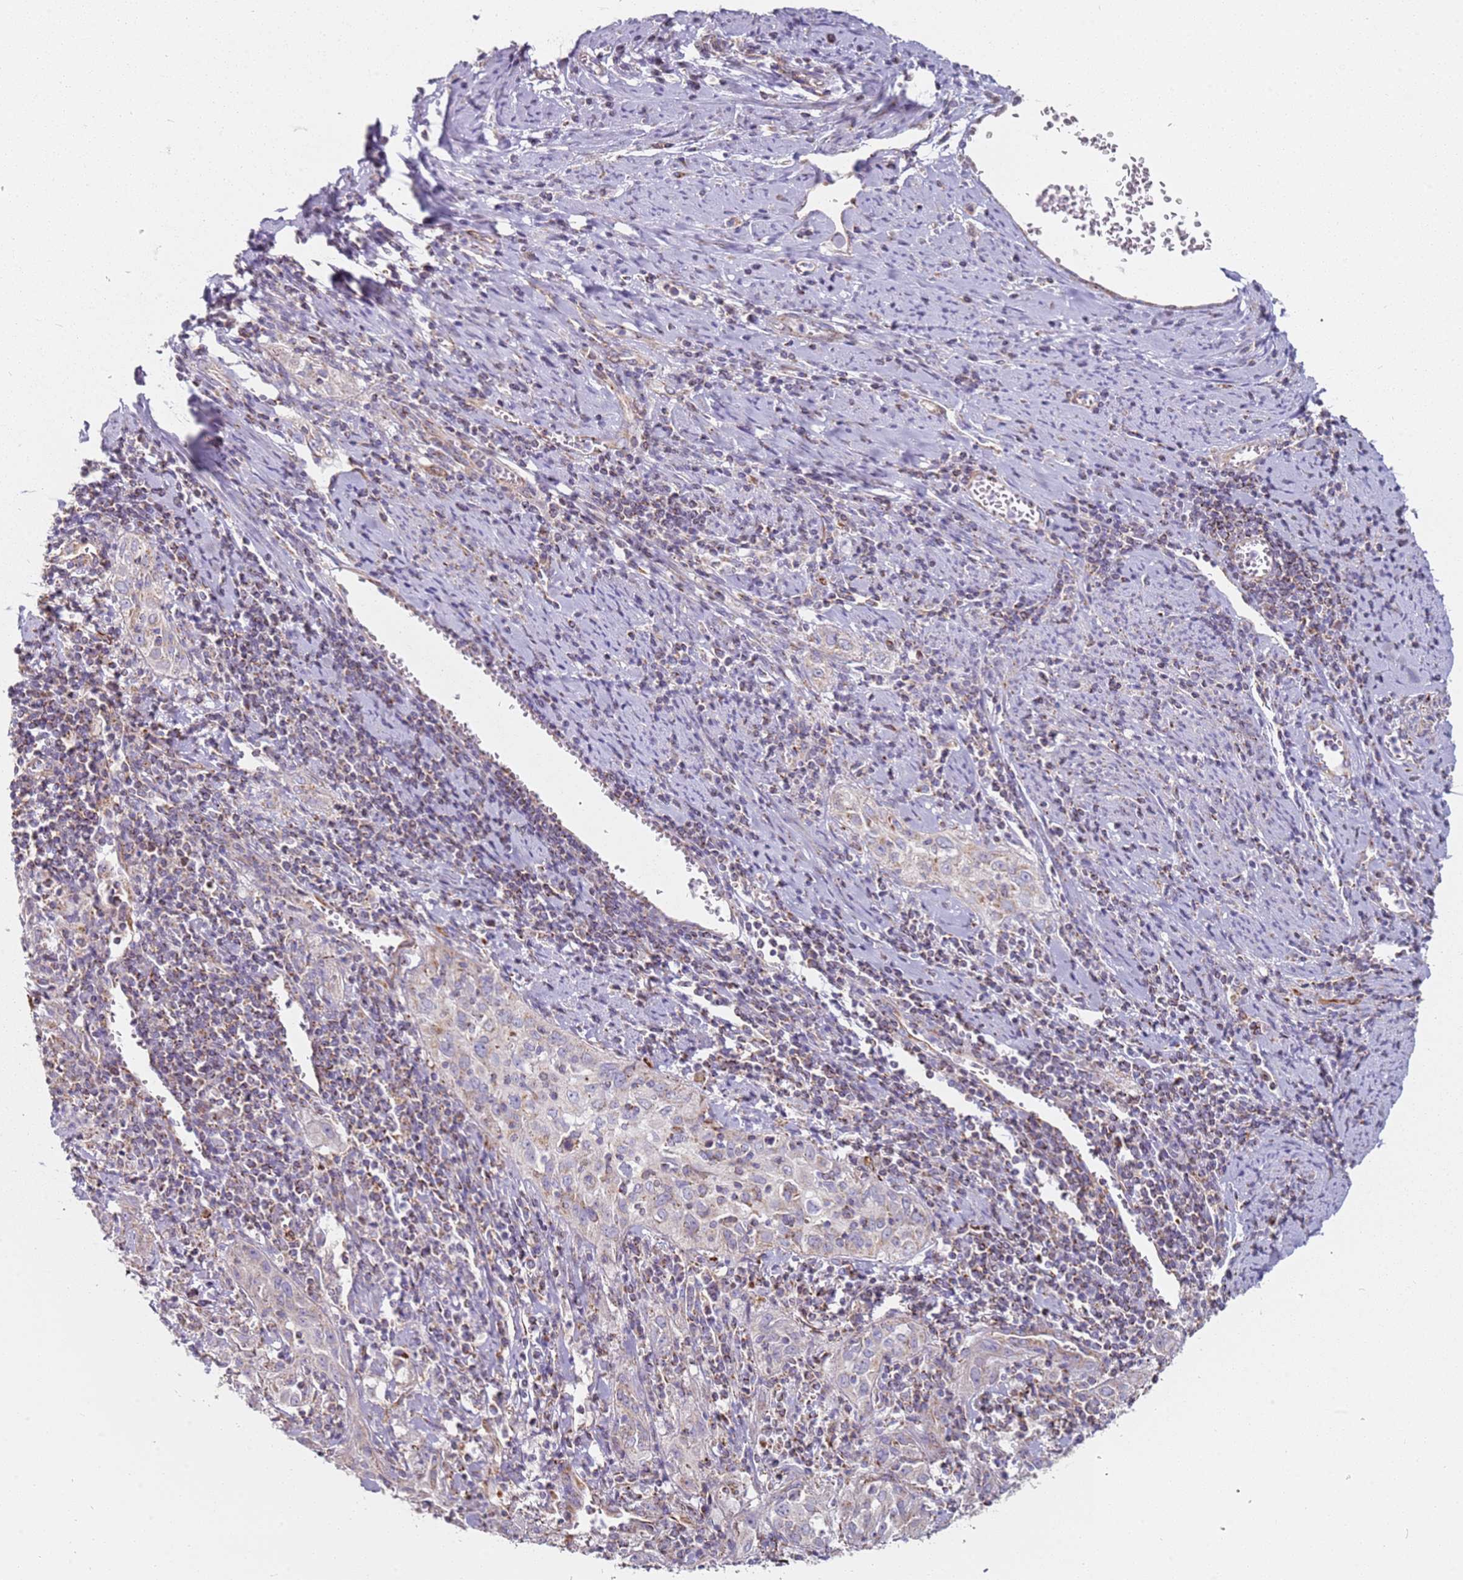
{"staining": {"intensity": "negative", "quantity": "none", "location": "none"}, "tissue": "cervical cancer", "cell_type": "Tumor cells", "image_type": "cancer", "snomed": [{"axis": "morphology", "description": "Squamous cell carcinoma, NOS"}, {"axis": "topography", "description": "Cervix"}], "caption": "High power microscopy image of an immunohistochemistry (IHC) micrograph of cervical cancer, revealing no significant positivity in tumor cells.", "gene": "ALS2", "patient": {"sex": "female", "age": 57}}